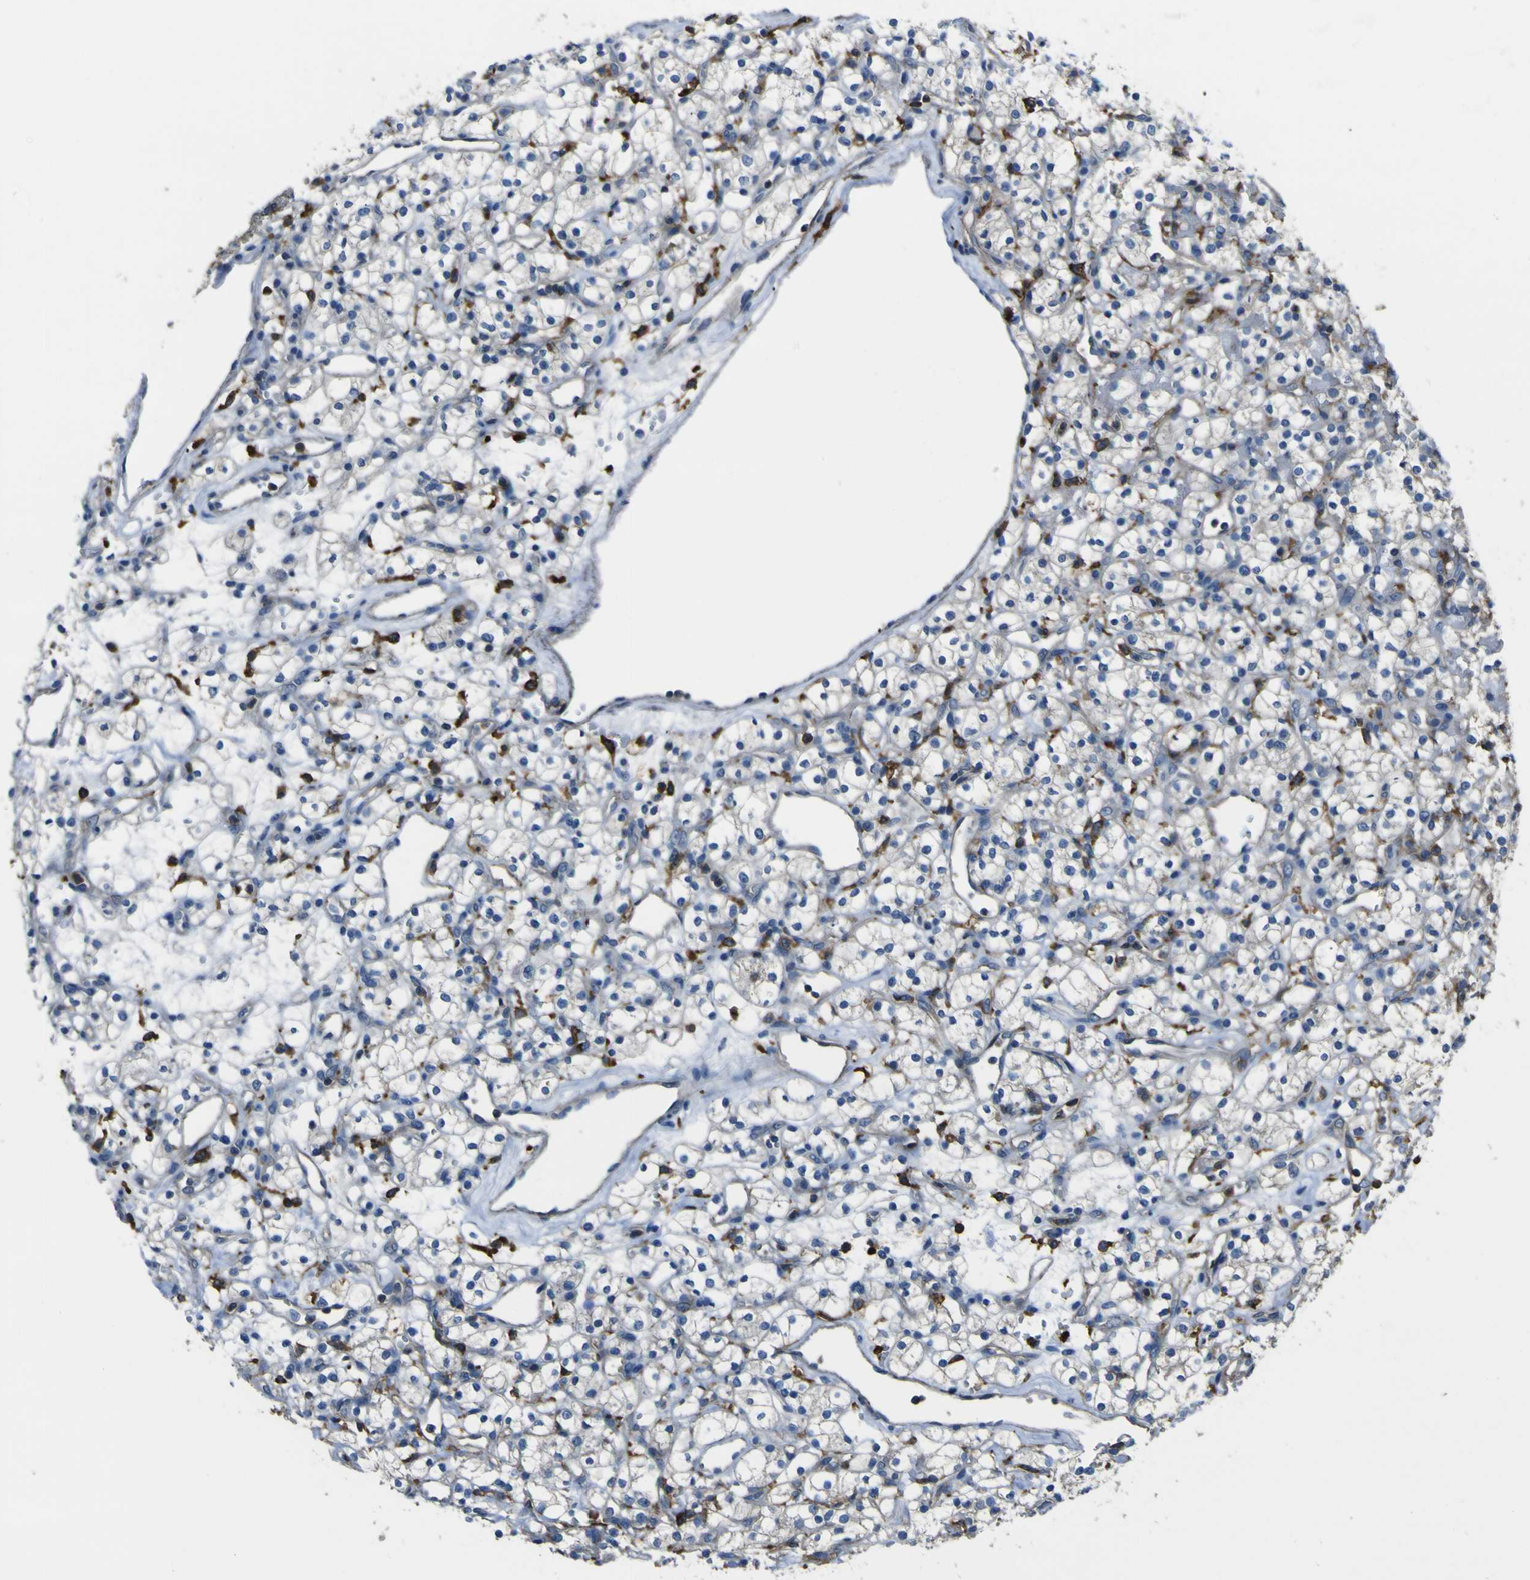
{"staining": {"intensity": "negative", "quantity": "none", "location": "none"}, "tissue": "renal cancer", "cell_type": "Tumor cells", "image_type": "cancer", "snomed": [{"axis": "morphology", "description": "Adenocarcinoma, NOS"}, {"axis": "topography", "description": "Kidney"}], "caption": "The histopathology image shows no significant staining in tumor cells of renal adenocarcinoma.", "gene": "LAIR1", "patient": {"sex": "female", "age": 60}}